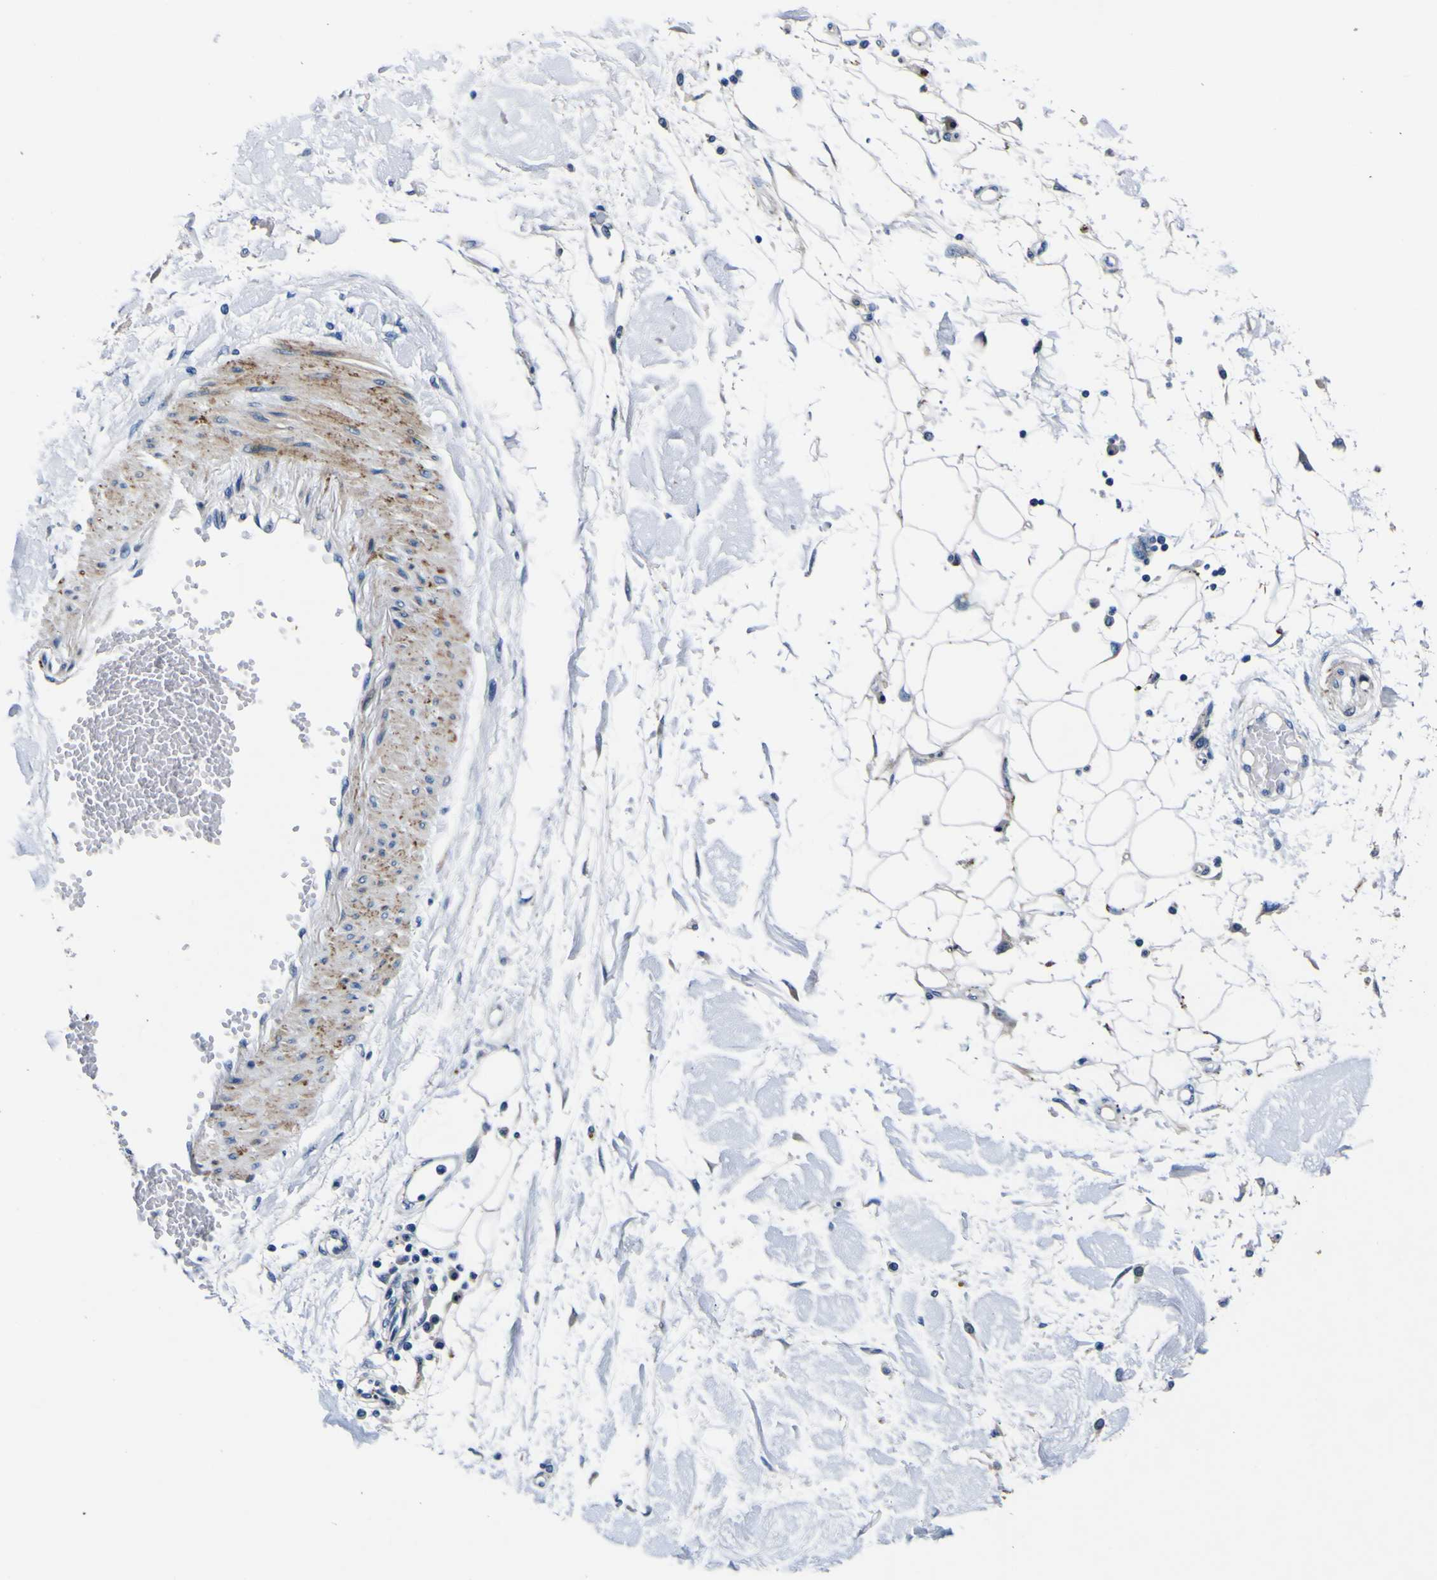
{"staining": {"intensity": "negative", "quantity": "none", "location": "none"}, "tissue": "adipose tissue", "cell_type": "Adipocytes", "image_type": "normal", "snomed": [{"axis": "morphology", "description": "Squamous cell carcinoma, NOS"}, {"axis": "topography", "description": "Skin"}], "caption": "This photomicrograph is of unremarkable adipose tissue stained with immunohistochemistry to label a protein in brown with the nuclei are counter-stained blue. There is no positivity in adipocytes.", "gene": "AGAP3", "patient": {"sex": "male", "age": 83}}